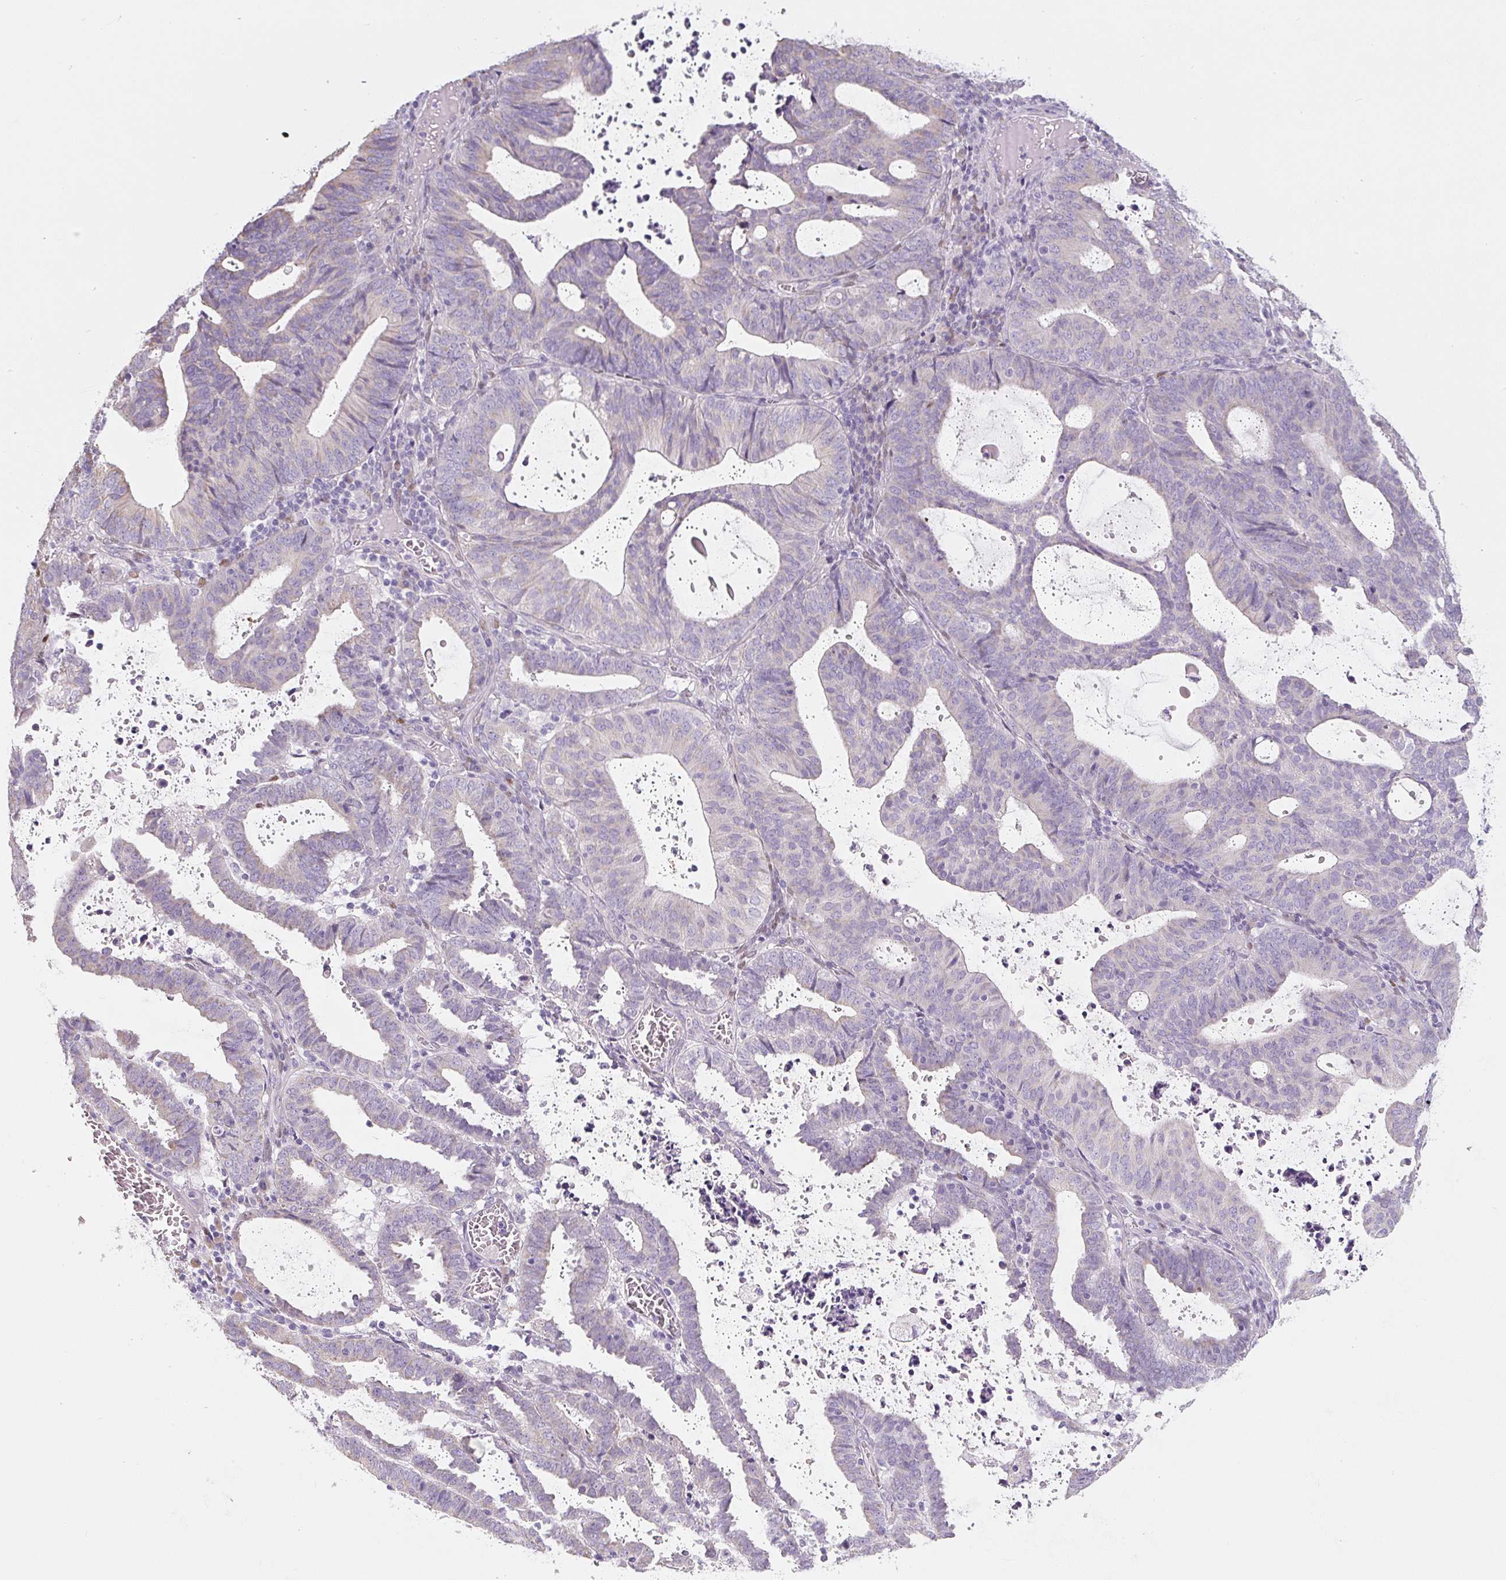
{"staining": {"intensity": "weak", "quantity": "<25%", "location": "cytoplasmic/membranous"}, "tissue": "endometrial cancer", "cell_type": "Tumor cells", "image_type": "cancer", "snomed": [{"axis": "morphology", "description": "Adenocarcinoma, NOS"}, {"axis": "topography", "description": "Uterus"}], "caption": "This is an immunohistochemistry (IHC) histopathology image of human endometrial adenocarcinoma. There is no expression in tumor cells.", "gene": "PWWP3B", "patient": {"sex": "female", "age": 83}}